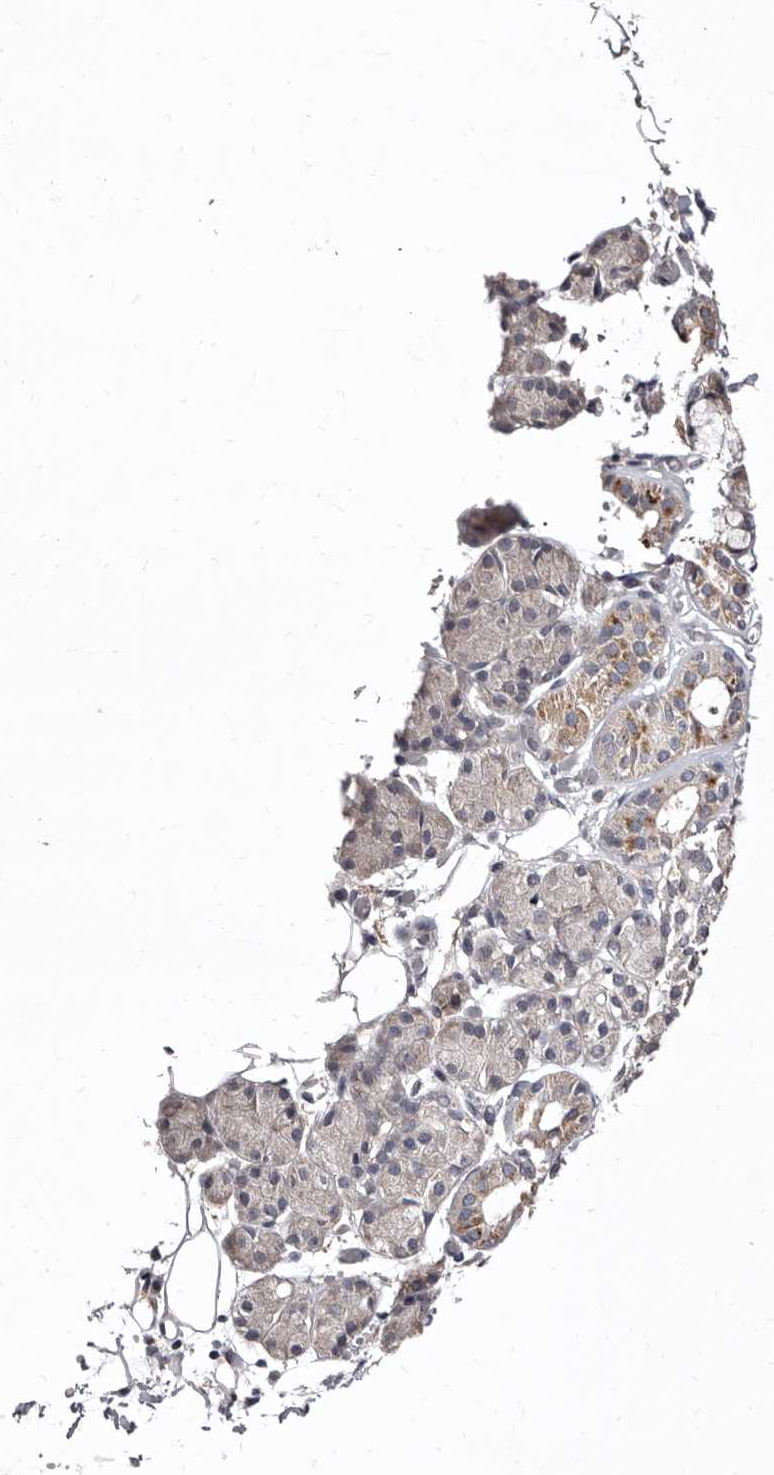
{"staining": {"intensity": "weak", "quantity": "<25%", "location": "cytoplasmic/membranous"}, "tissue": "salivary gland", "cell_type": "Glandular cells", "image_type": "normal", "snomed": [{"axis": "morphology", "description": "Normal tissue, NOS"}, {"axis": "topography", "description": "Salivary gland"}], "caption": "The histopathology image exhibits no staining of glandular cells in normal salivary gland.", "gene": "CDCA8", "patient": {"sex": "male", "age": 63}}